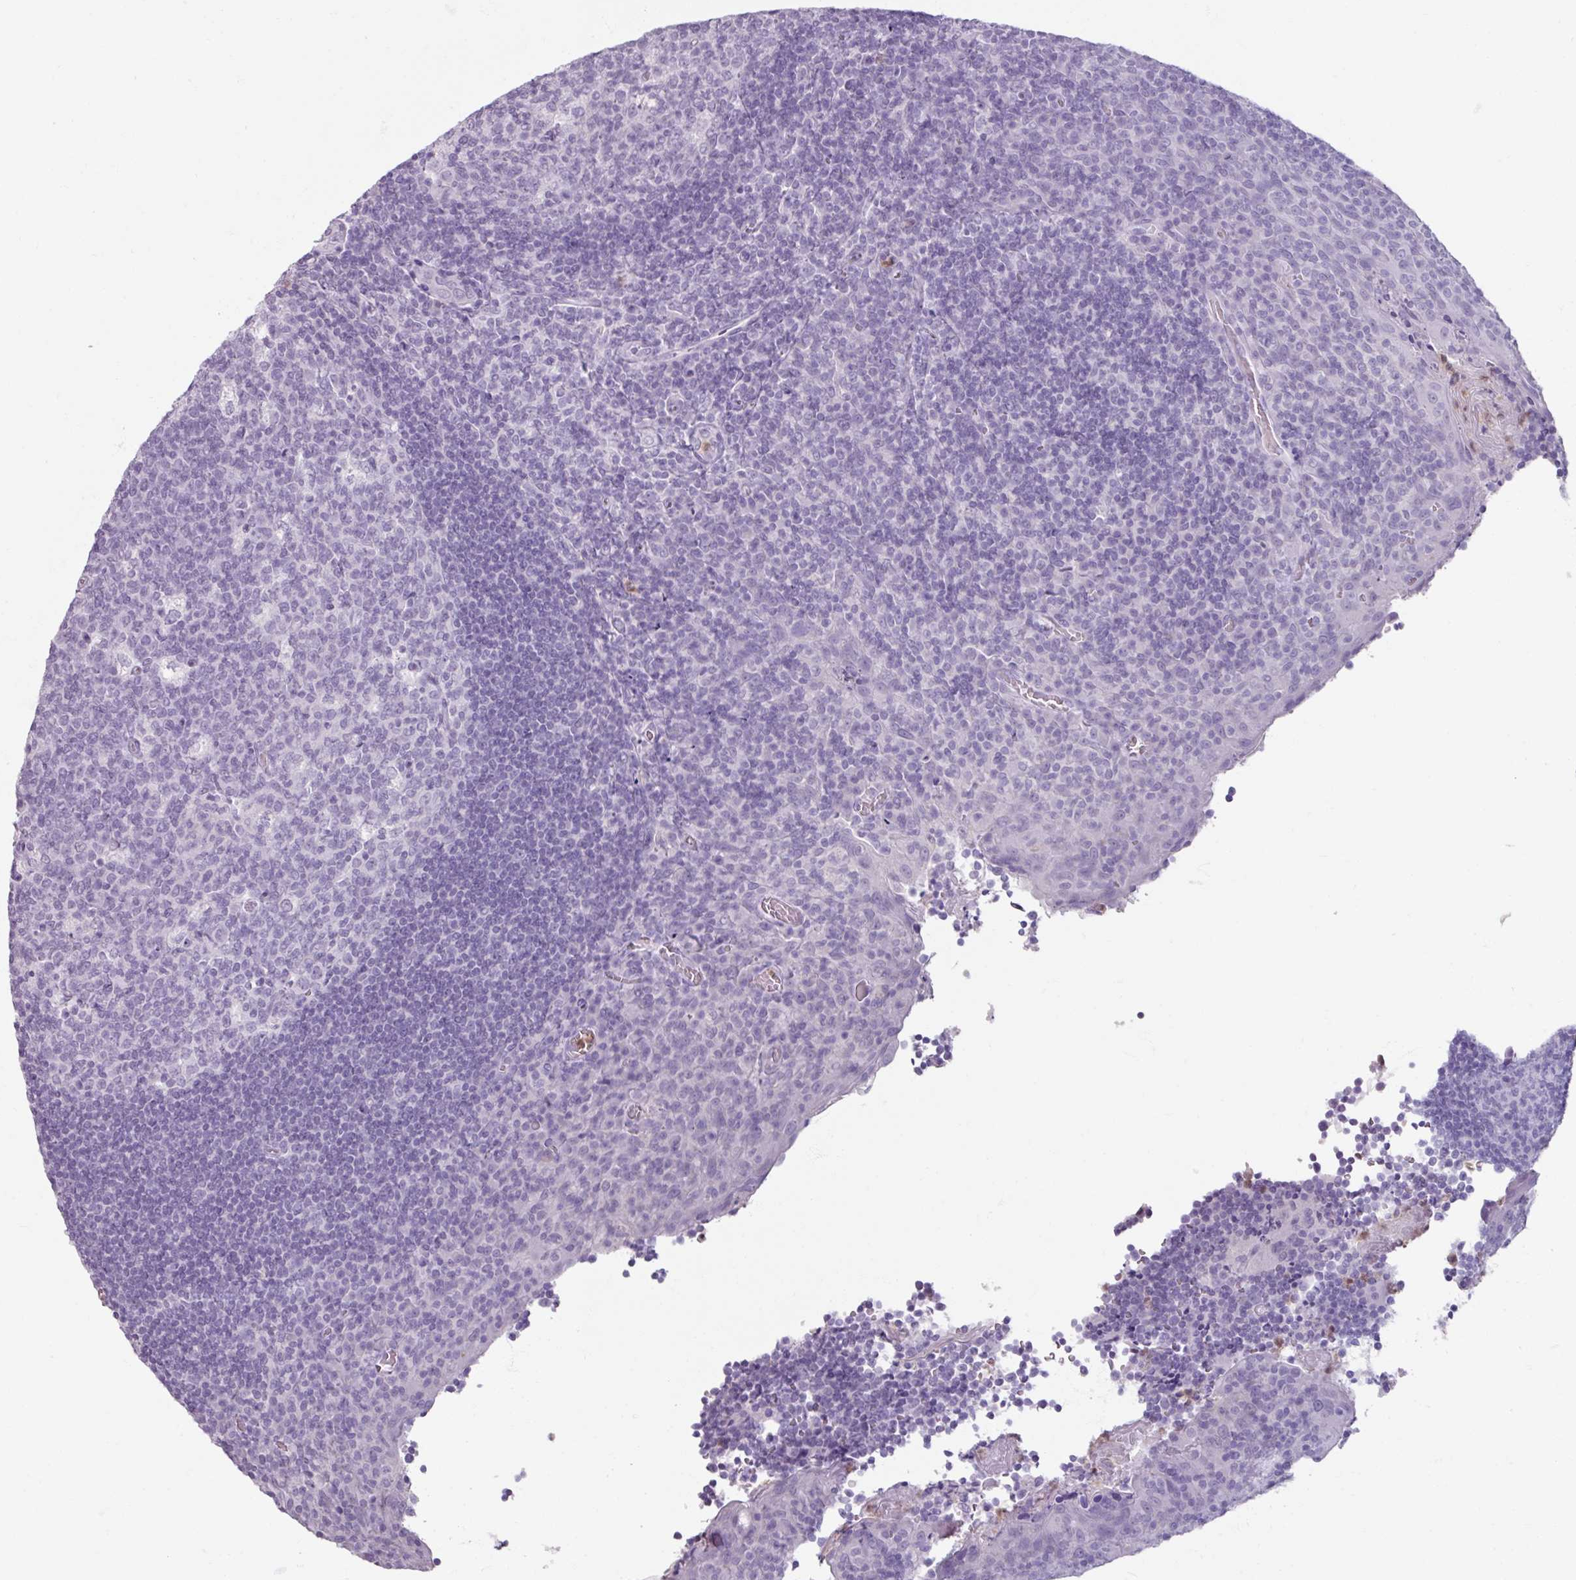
{"staining": {"intensity": "negative", "quantity": "none", "location": "none"}, "tissue": "tonsil", "cell_type": "Germinal center cells", "image_type": "normal", "snomed": [{"axis": "morphology", "description": "Normal tissue, NOS"}, {"axis": "topography", "description": "Tonsil"}], "caption": "Tonsil was stained to show a protein in brown. There is no significant staining in germinal center cells. The staining is performed using DAB (3,3'-diaminobenzidine) brown chromogen with nuclei counter-stained in using hematoxylin.", "gene": "ARG1", "patient": {"sex": "male", "age": 17}}